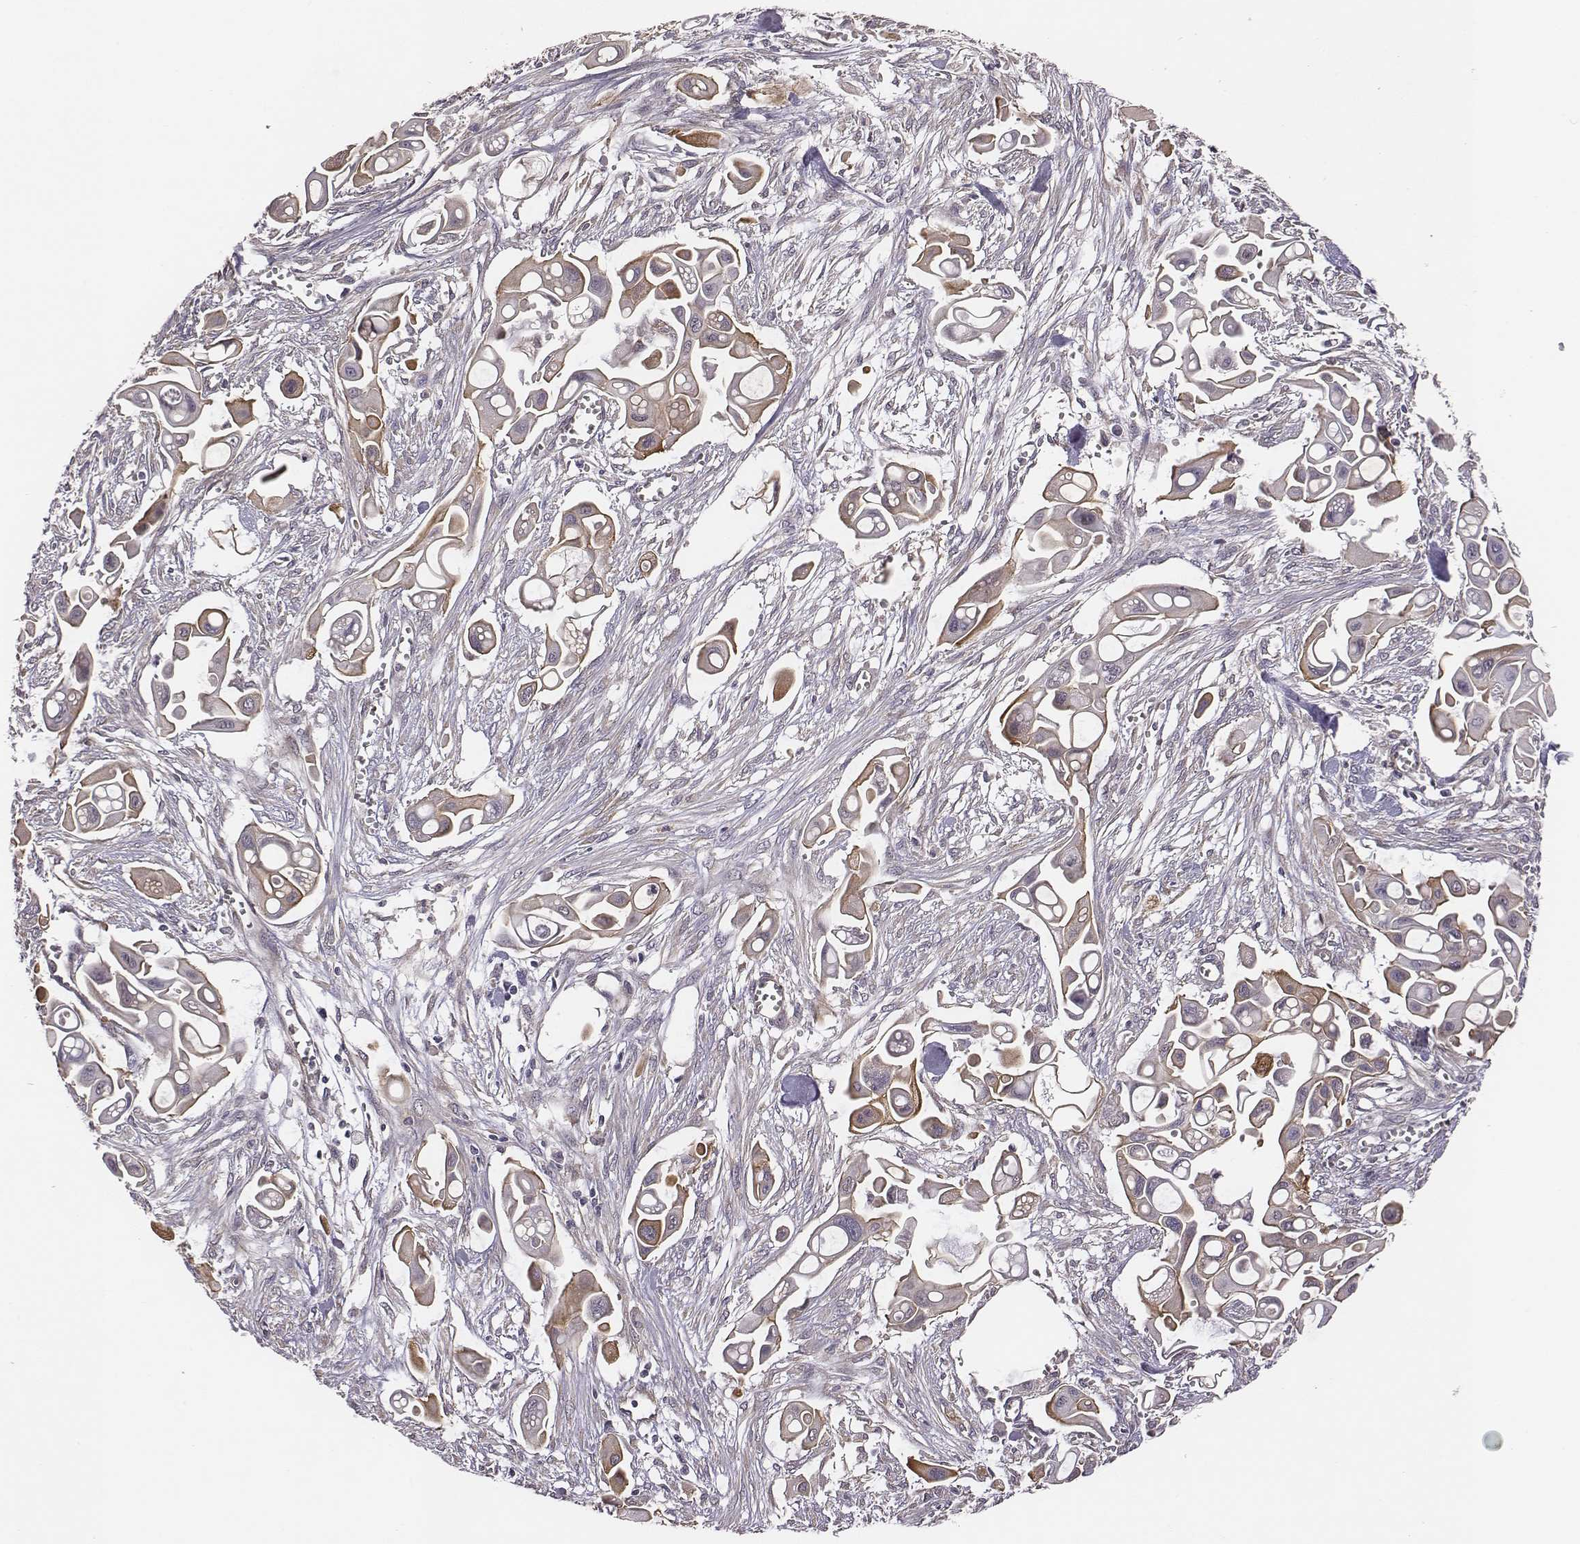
{"staining": {"intensity": "weak", "quantity": ">75%", "location": "cytoplasmic/membranous"}, "tissue": "pancreatic cancer", "cell_type": "Tumor cells", "image_type": "cancer", "snomed": [{"axis": "morphology", "description": "Adenocarcinoma, NOS"}, {"axis": "topography", "description": "Pancreas"}], "caption": "High-power microscopy captured an IHC photomicrograph of pancreatic cancer (adenocarcinoma), revealing weak cytoplasmic/membranous positivity in about >75% of tumor cells.", "gene": "SCARF1", "patient": {"sex": "male", "age": 50}}